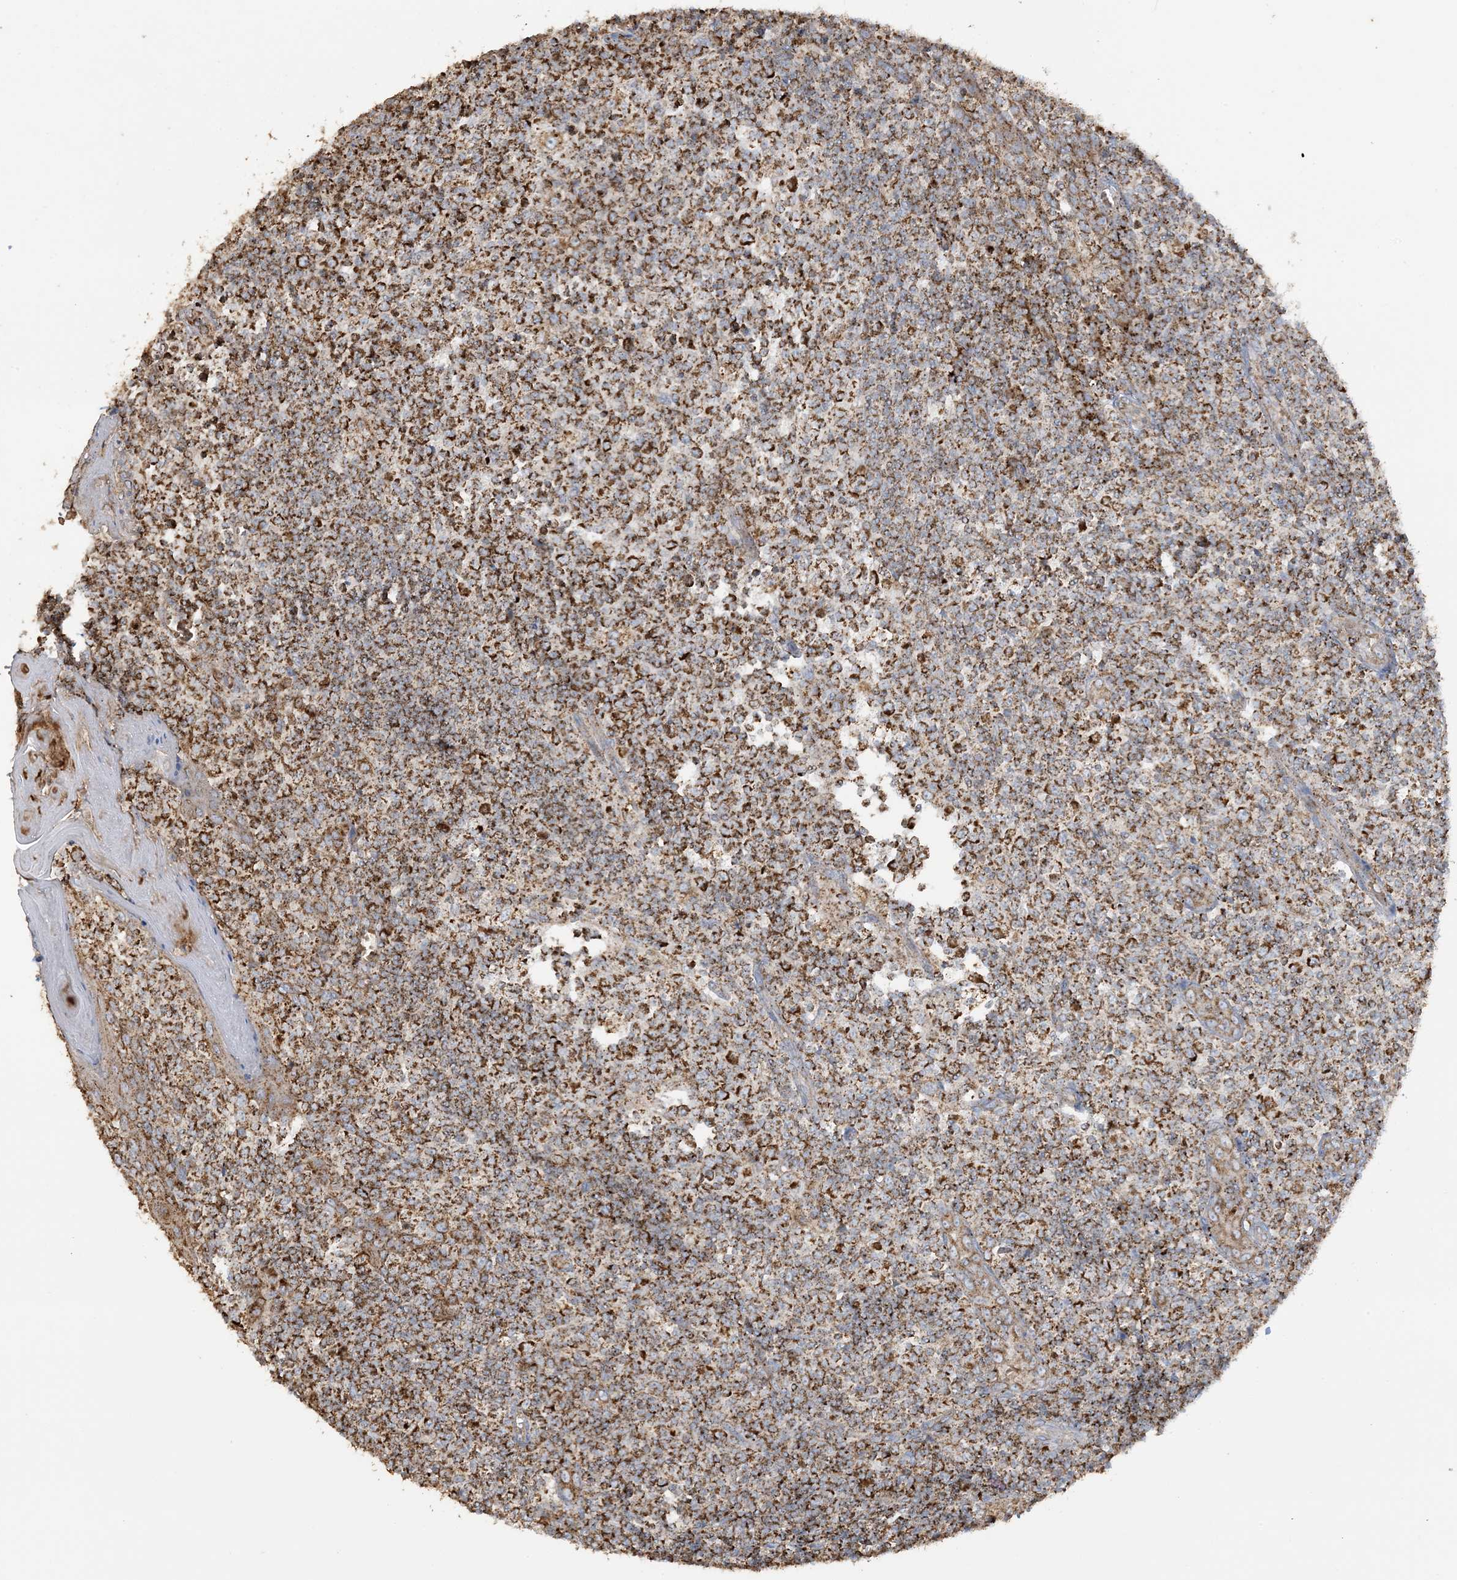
{"staining": {"intensity": "strong", "quantity": ">75%", "location": "cytoplasmic/membranous"}, "tissue": "tonsil", "cell_type": "Germinal center cells", "image_type": "normal", "snomed": [{"axis": "morphology", "description": "Normal tissue, NOS"}, {"axis": "topography", "description": "Tonsil"}], "caption": "High-magnification brightfield microscopy of benign tonsil stained with DAB (brown) and counterstained with hematoxylin (blue). germinal center cells exhibit strong cytoplasmic/membranous staining is seen in approximately>75% of cells.", "gene": "AGA", "patient": {"sex": "female", "age": 19}}